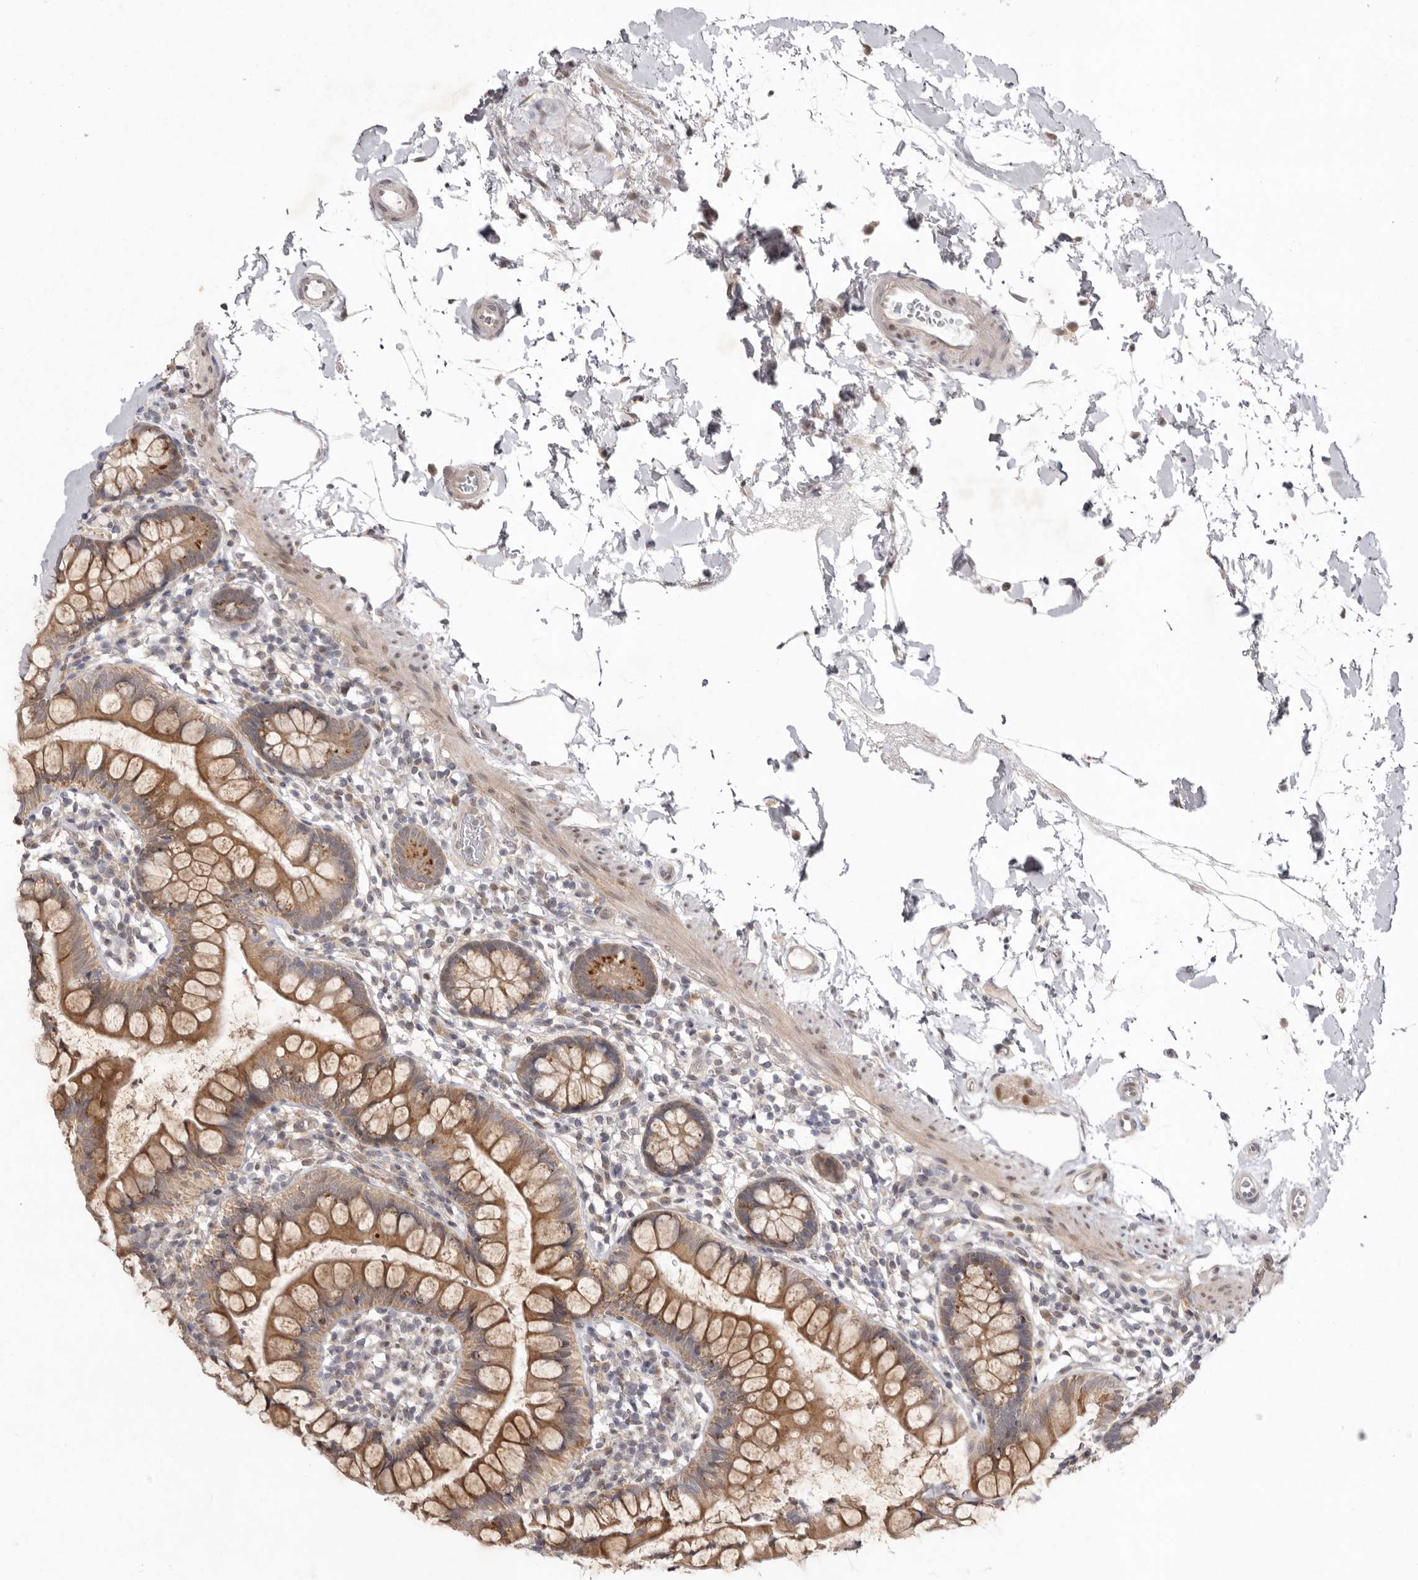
{"staining": {"intensity": "moderate", "quantity": ">75%", "location": "cytoplasmic/membranous"}, "tissue": "small intestine", "cell_type": "Glandular cells", "image_type": "normal", "snomed": [{"axis": "morphology", "description": "Normal tissue, NOS"}, {"axis": "topography", "description": "Small intestine"}], "caption": "Immunohistochemical staining of benign human small intestine exhibits medium levels of moderate cytoplasmic/membranous expression in approximately >75% of glandular cells.", "gene": "NSUN4", "patient": {"sex": "female", "age": 84}}